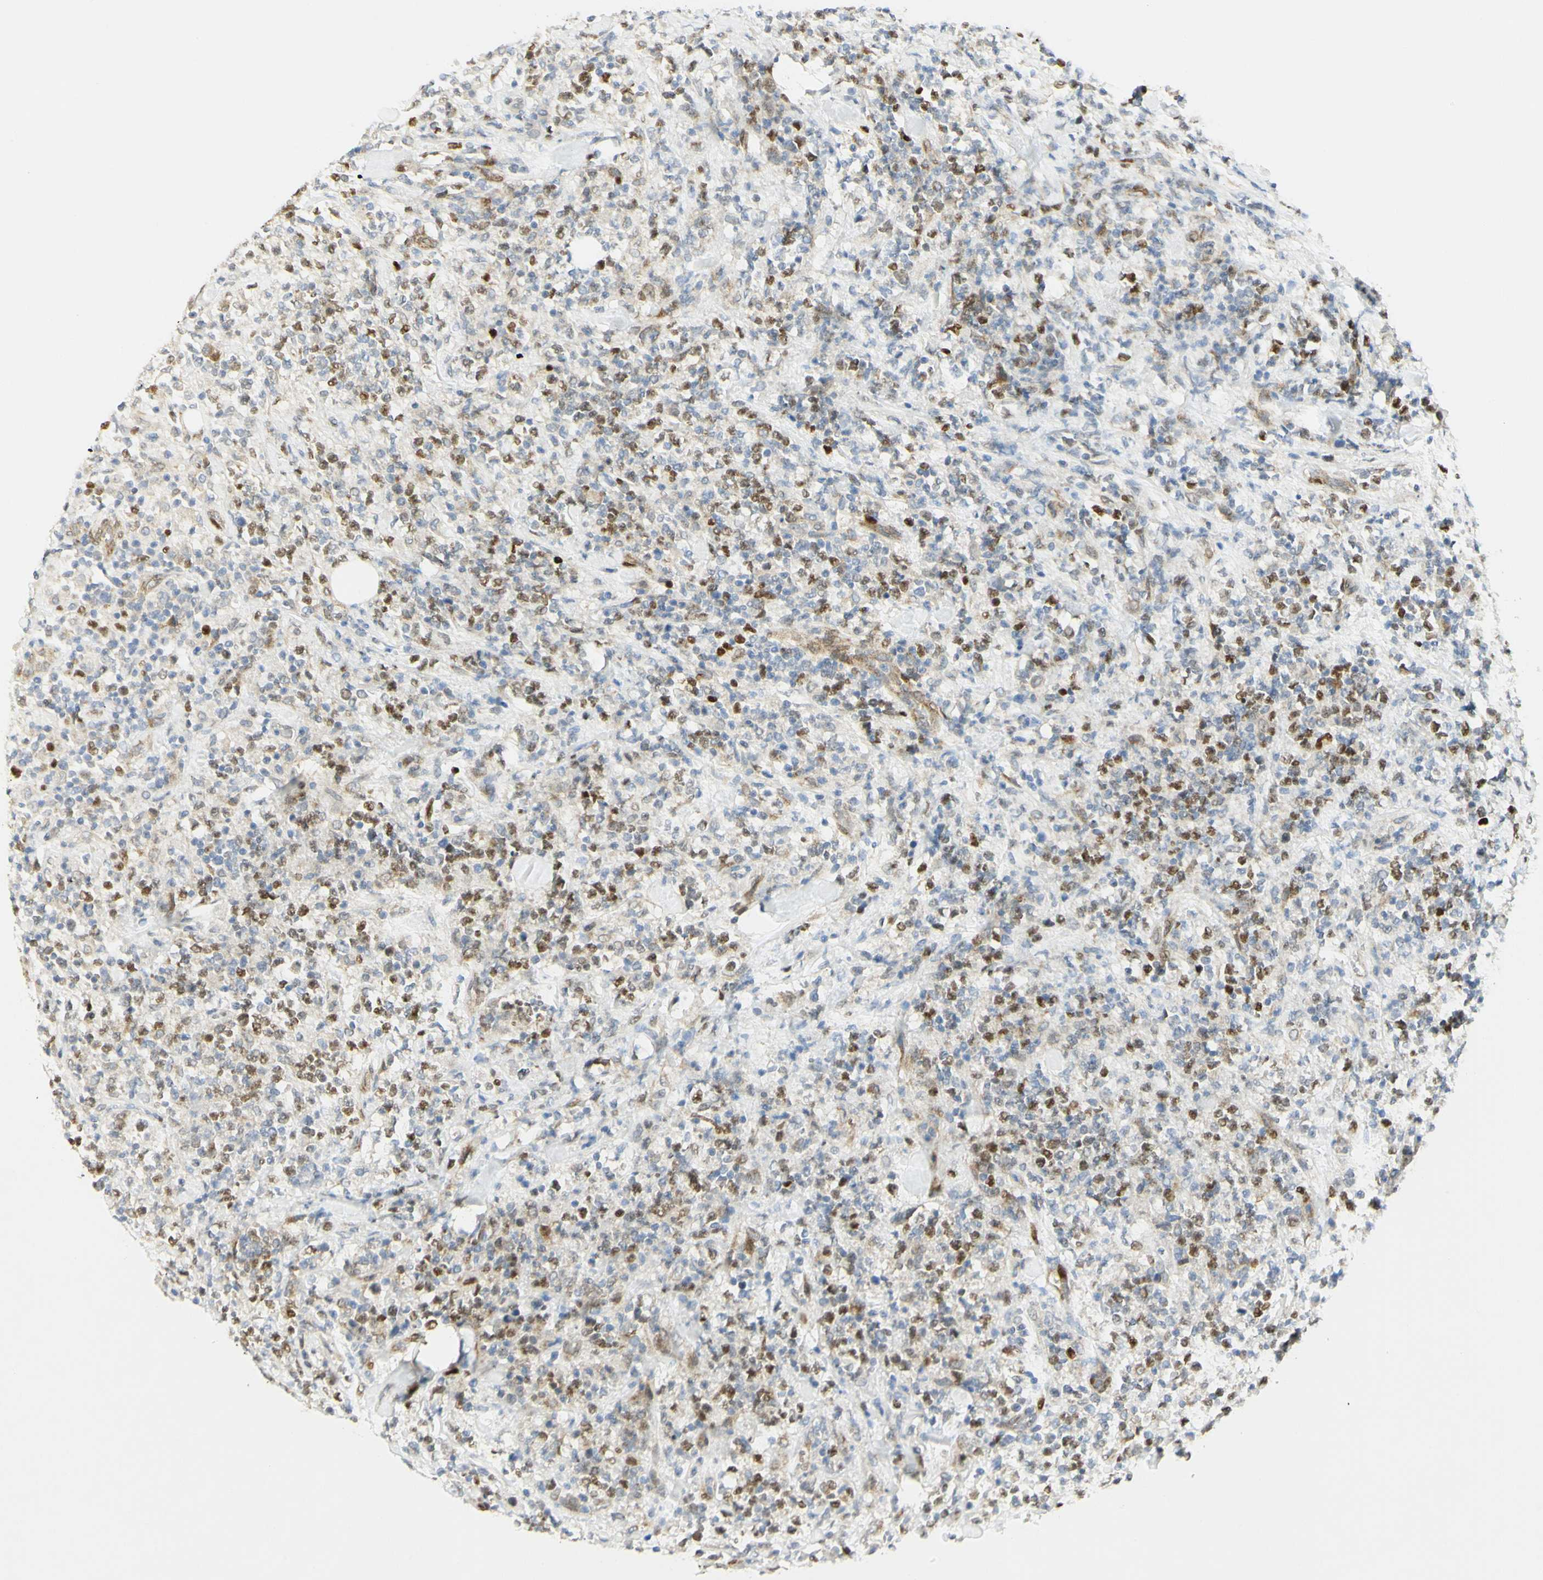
{"staining": {"intensity": "strong", "quantity": "25%-75%", "location": "nuclear"}, "tissue": "lymphoma", "cell_type": "Tumor cells", "image_type": "cancer", "snomed": [{"axis": "morphology", "description": "Malignant lymphoma, non-Hodgkin's type, High grade"}, {"axis": "topography", "description": "Soft tissue"}], "caption": "An image showing strong nuclear expression in approximately 25%-75% of tumor cells in lymphoma, as visualized by brown immunohistochemical staining.", "gene": "E2F1", "patient": {"sex": "male", "age": 18}}